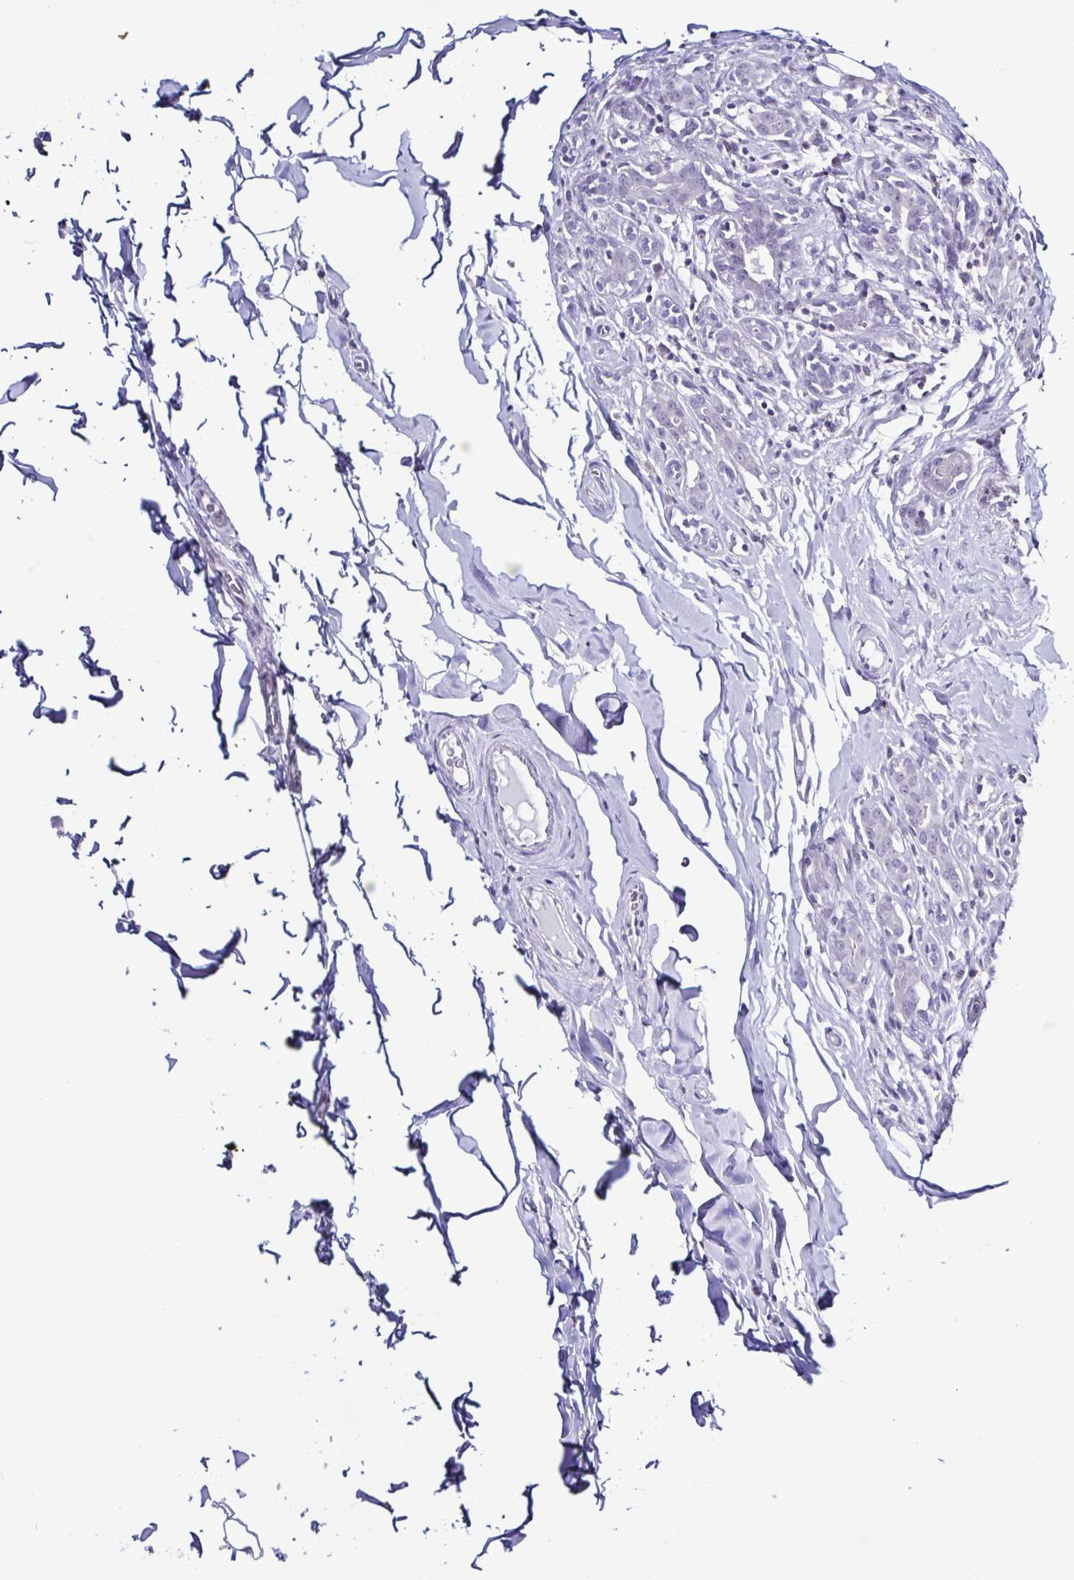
{"staining": {"intensity": "negative", "quantity": "none", "location": "none"}, "tissue": "breast cancer", "cell_type": "Tumor cells", "image_type": "cancer", "snomed": [{"axis": "morphology", "description": "Duct carcinoma"}, {"axis": "topography", "description": "Breast"}], "caption": "Tumor cells show no significant positivity in breast cancer.", "gene": "TNNT2", "patient": {"sex": "female", "age": 43}}